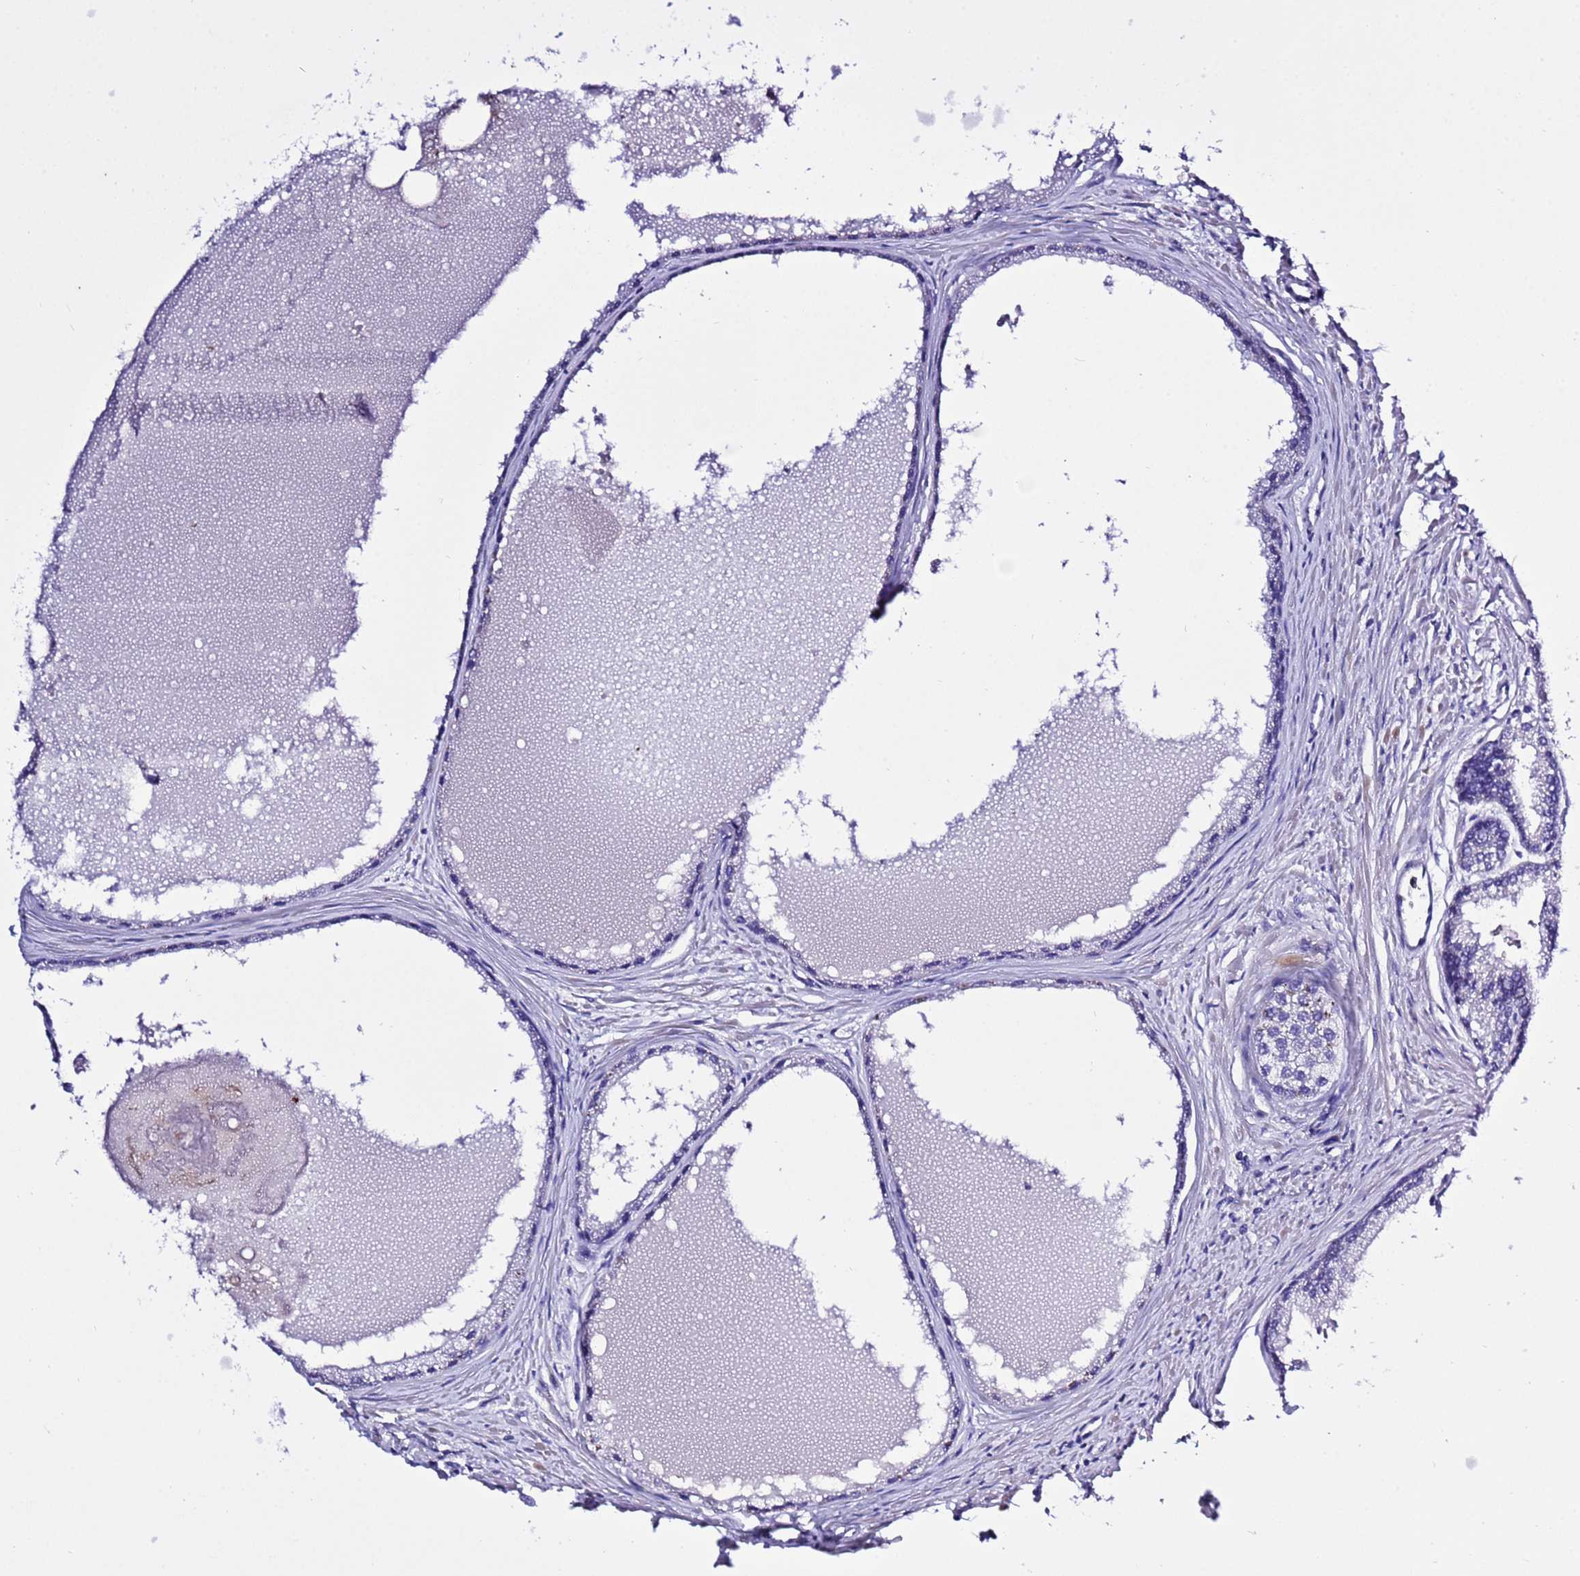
{"staining": {"intensity": "negative", "quantity": "none", "location": "none"}, "tissue": "prostate cancer", "cell_type": "Tumor cells", "image_type": "cancer", "snomed": [{"axis": "morphology", "description": "Adenocarcinoma, High grade"}, {"axis": "topography", "description": "Prostate"}], "caption": "The immunohistochemistry histopathology image has no significant staining in tumor cells of prostate adenocarcinoma (high-grade) tissue. The staining was performed using DAB (3,3'-diaminobenzidine) to visualize the protein expression in brown, while the nuclei were stained in blue with hematoxylin (Magnification: 20x).", "gene": "KICS2", "patient": {"sex": "male", "age": 68}}